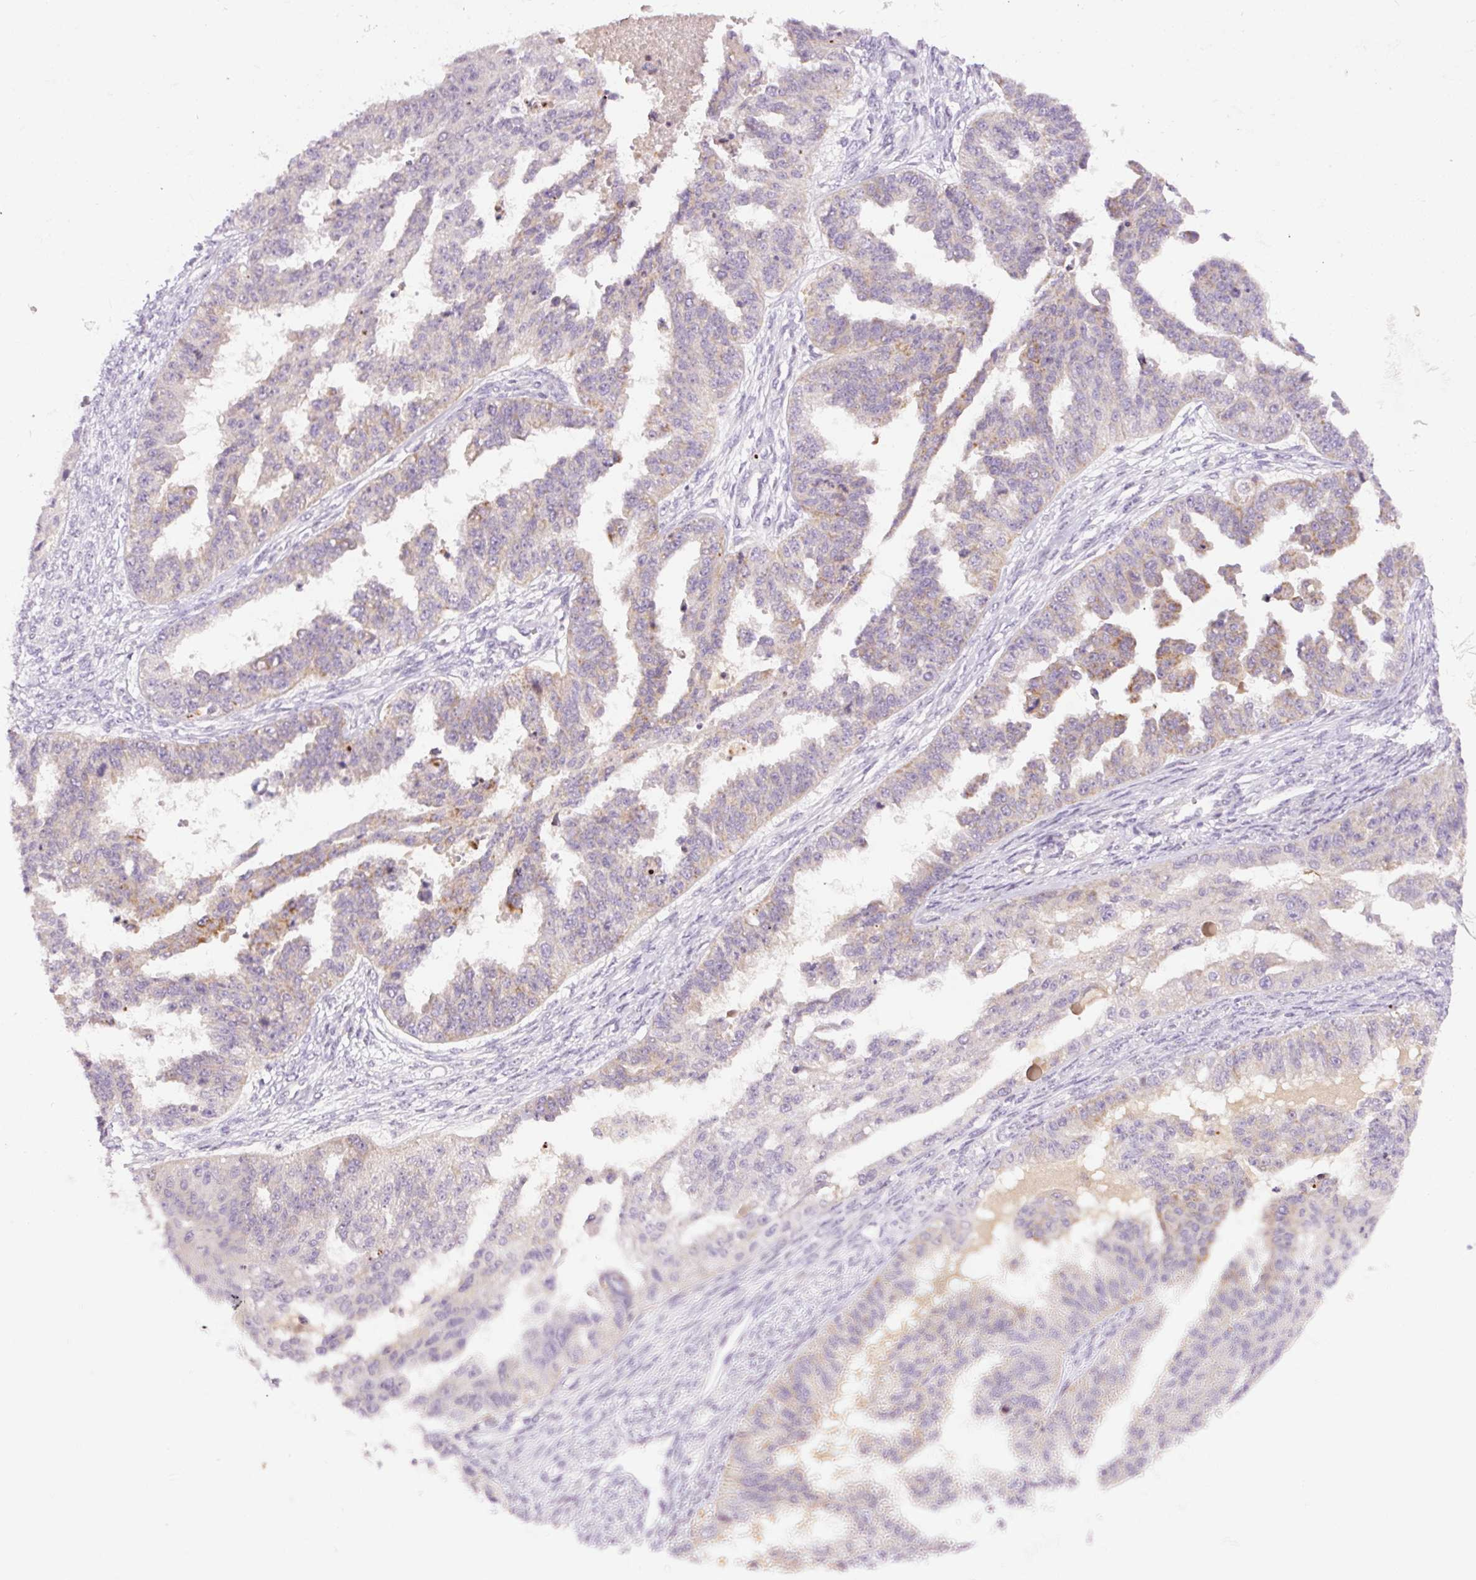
{"staining": {"intensity": "weak", "quantity": "<25%", "location": "cytoplasmic/membranous"}, "tissue": "ovarian cancer", "cell_type": "Tumor cells", "image_type": "cancer", "snomed": [{"axis": "morphology", "description": "Cystadenocarcinoma, serous, NOS"}, {"axis": "topography", "description": "Ovary"}], "caption": "DAB (3,3'-diaminobenzidine) immunohistochemical staining of human ovarian cancer demonstrates no significant staining in tumor cells.", "gene": "ABHD11", "patient": {"sex": "female", "age": 58}}